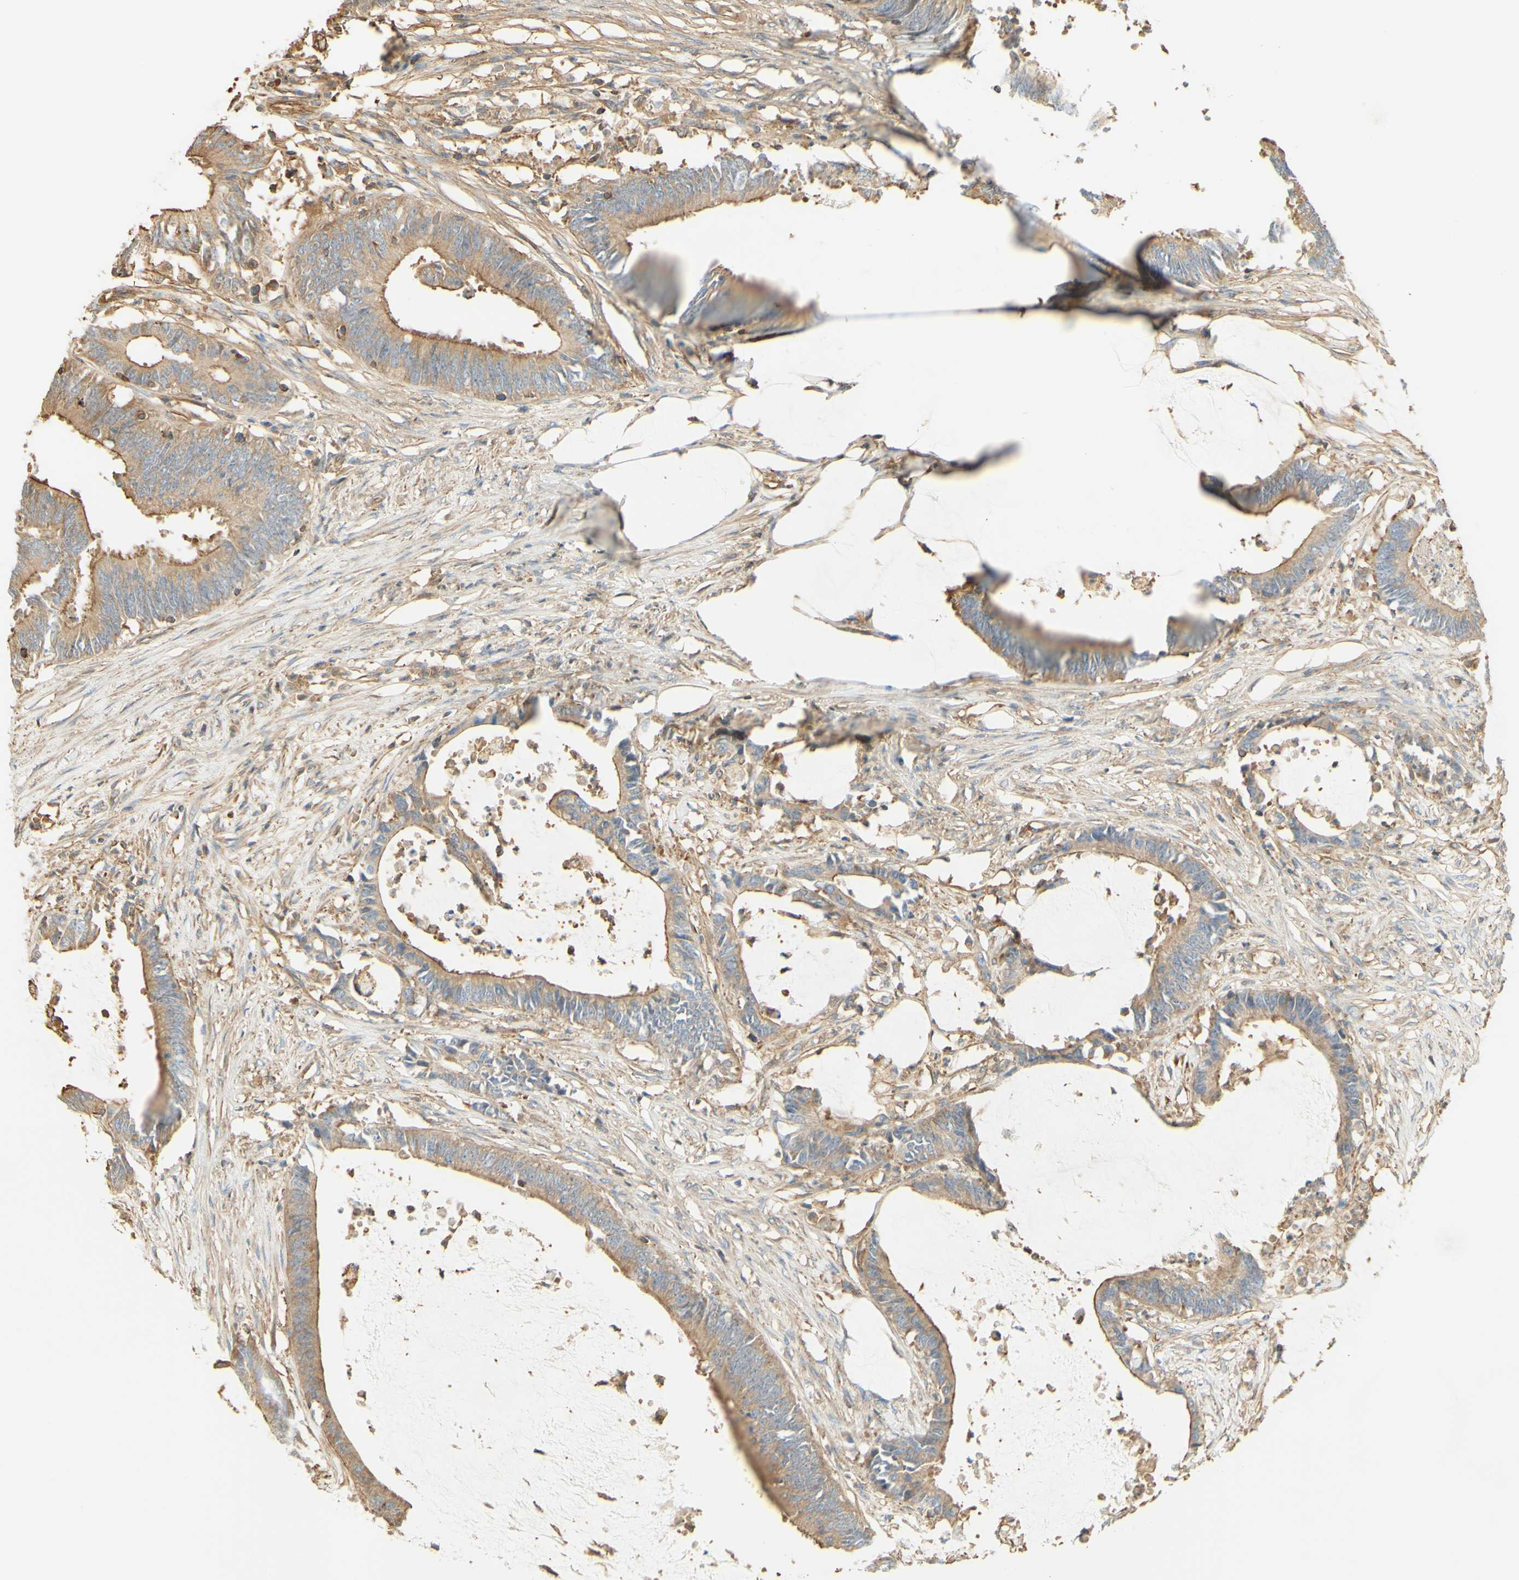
{"staining": {"intensity": "moderate", "quantity": ">75%", "location": "cytoplasmic/membranous"}, "tissue": "colorectal cancer", "cell_type": "Tumor cells", "image_type": "cancer", "snomed": [{"axis": "morphology", "description": "Adenocarcinoma, NOS"}, {"axis": "topography", "description": "Rectum"}], "caption": "Immunohistochemistry (IHC) photomicrograph of neoplastic tissue: colorectal adenocarcinoma stained using immunohistochemistry displays medium levels of moderate protein expression localized specifically in the cytoplasmic/membranous of tumor cells, appearing as a cytoplasmic/membranous brown color.", "gene": "IKBKG", "patient": {"sex": "female", "age": 66}}